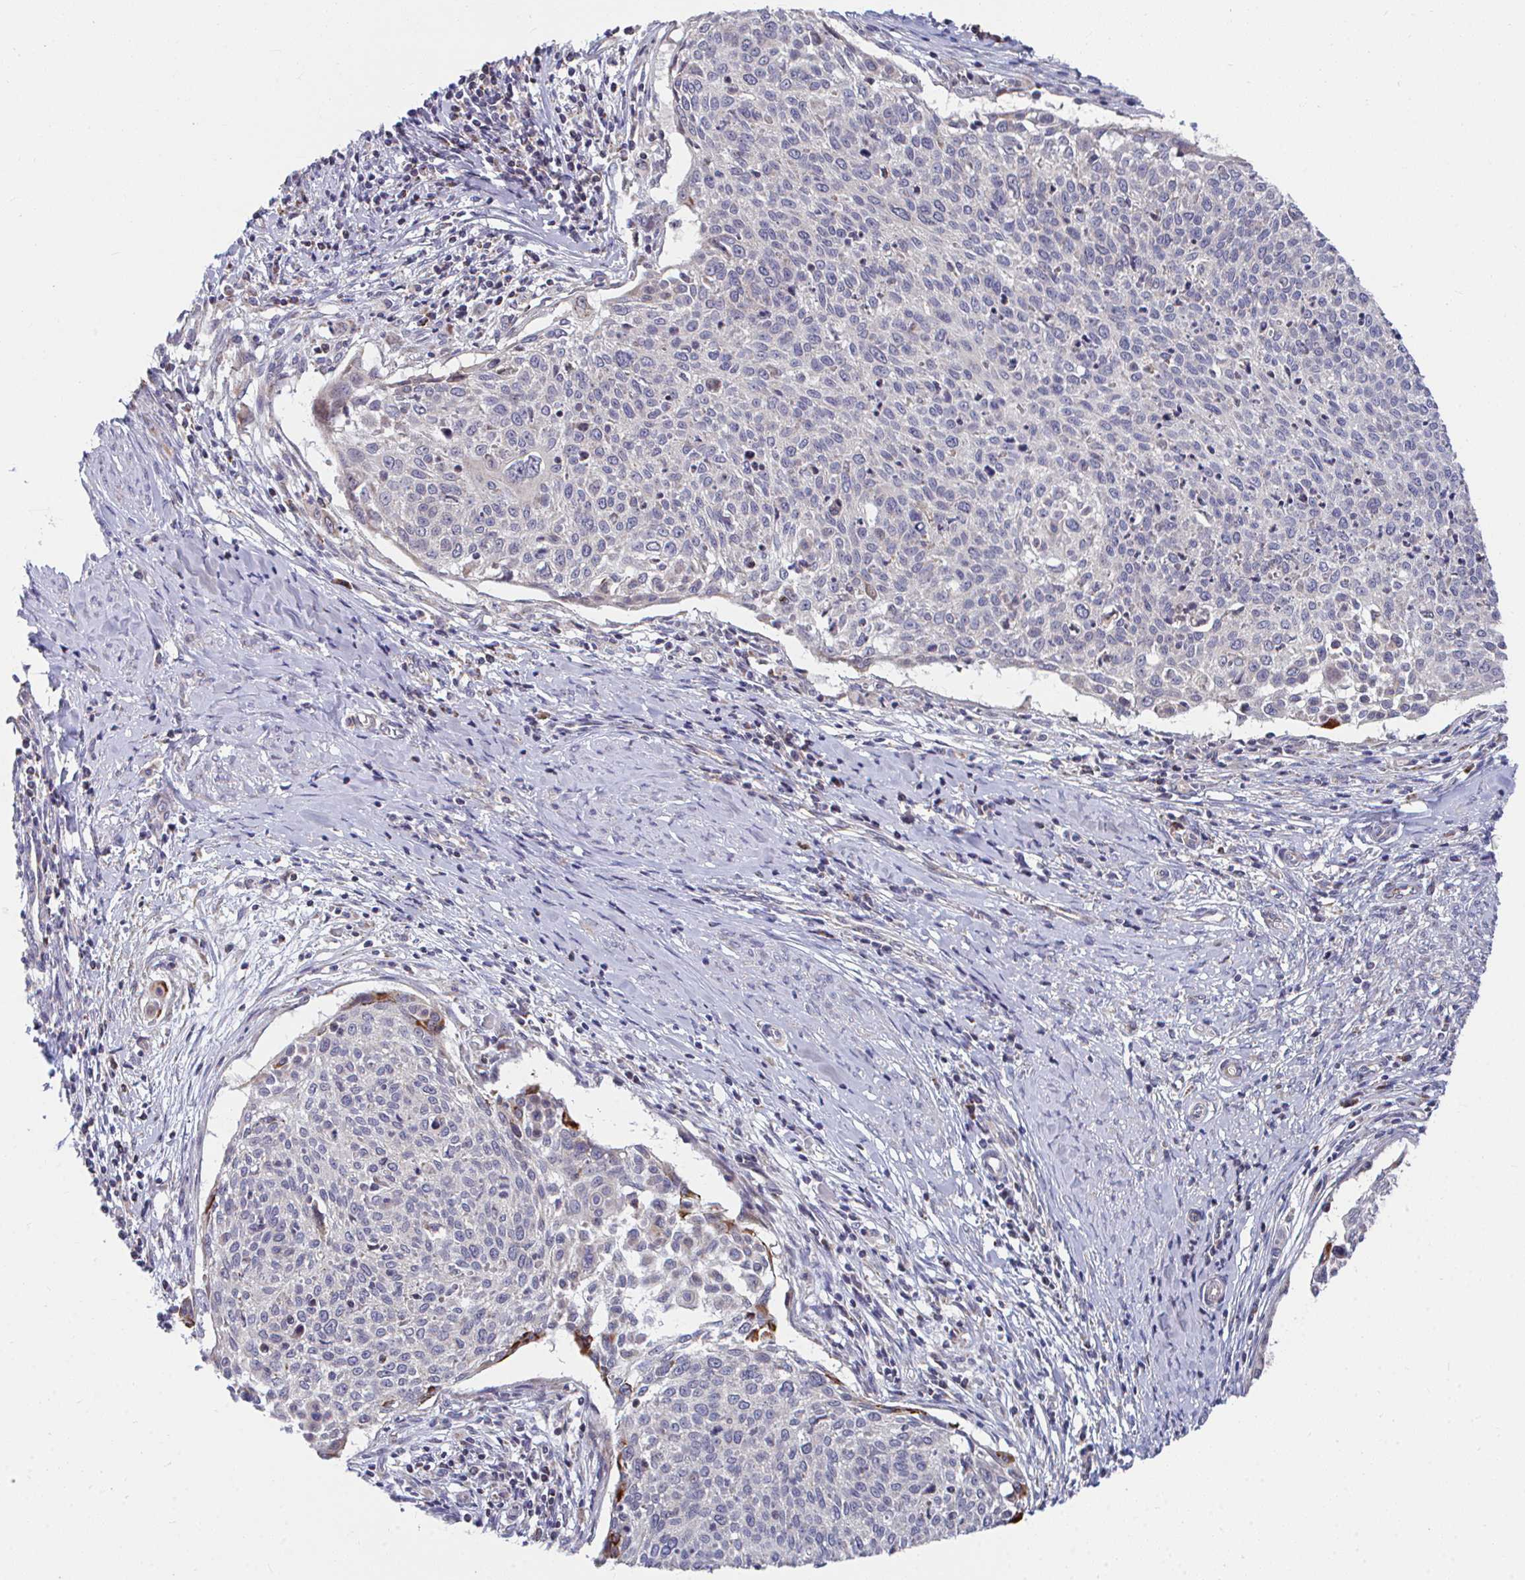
{"staining": {"intensity": "weak", "quantity": "<25%", "location": "cytoplasmic/membranous"}, "tissue": "cervical cancer", "cell_type": "Tumor cells", "image_type": "cancer", "snomed": [{"axis": "morphology", "description": "Squamous cell carcinoma, NOS"}, {"axis": "topography", "description": "Cervix"}], "caption": "An IHC image of cervical cancer is shown. There is no staining in tumor cells of cervical cancer. (Stains: DAB (3,3'-diaminobenzidine) immunohistochemistry (IHC) with hematoxylin counter stain, Microscopy: brightfield microscopy at high magnification).", "gene": "PEX3", "patient": {"sex": "female", "age": 49}}